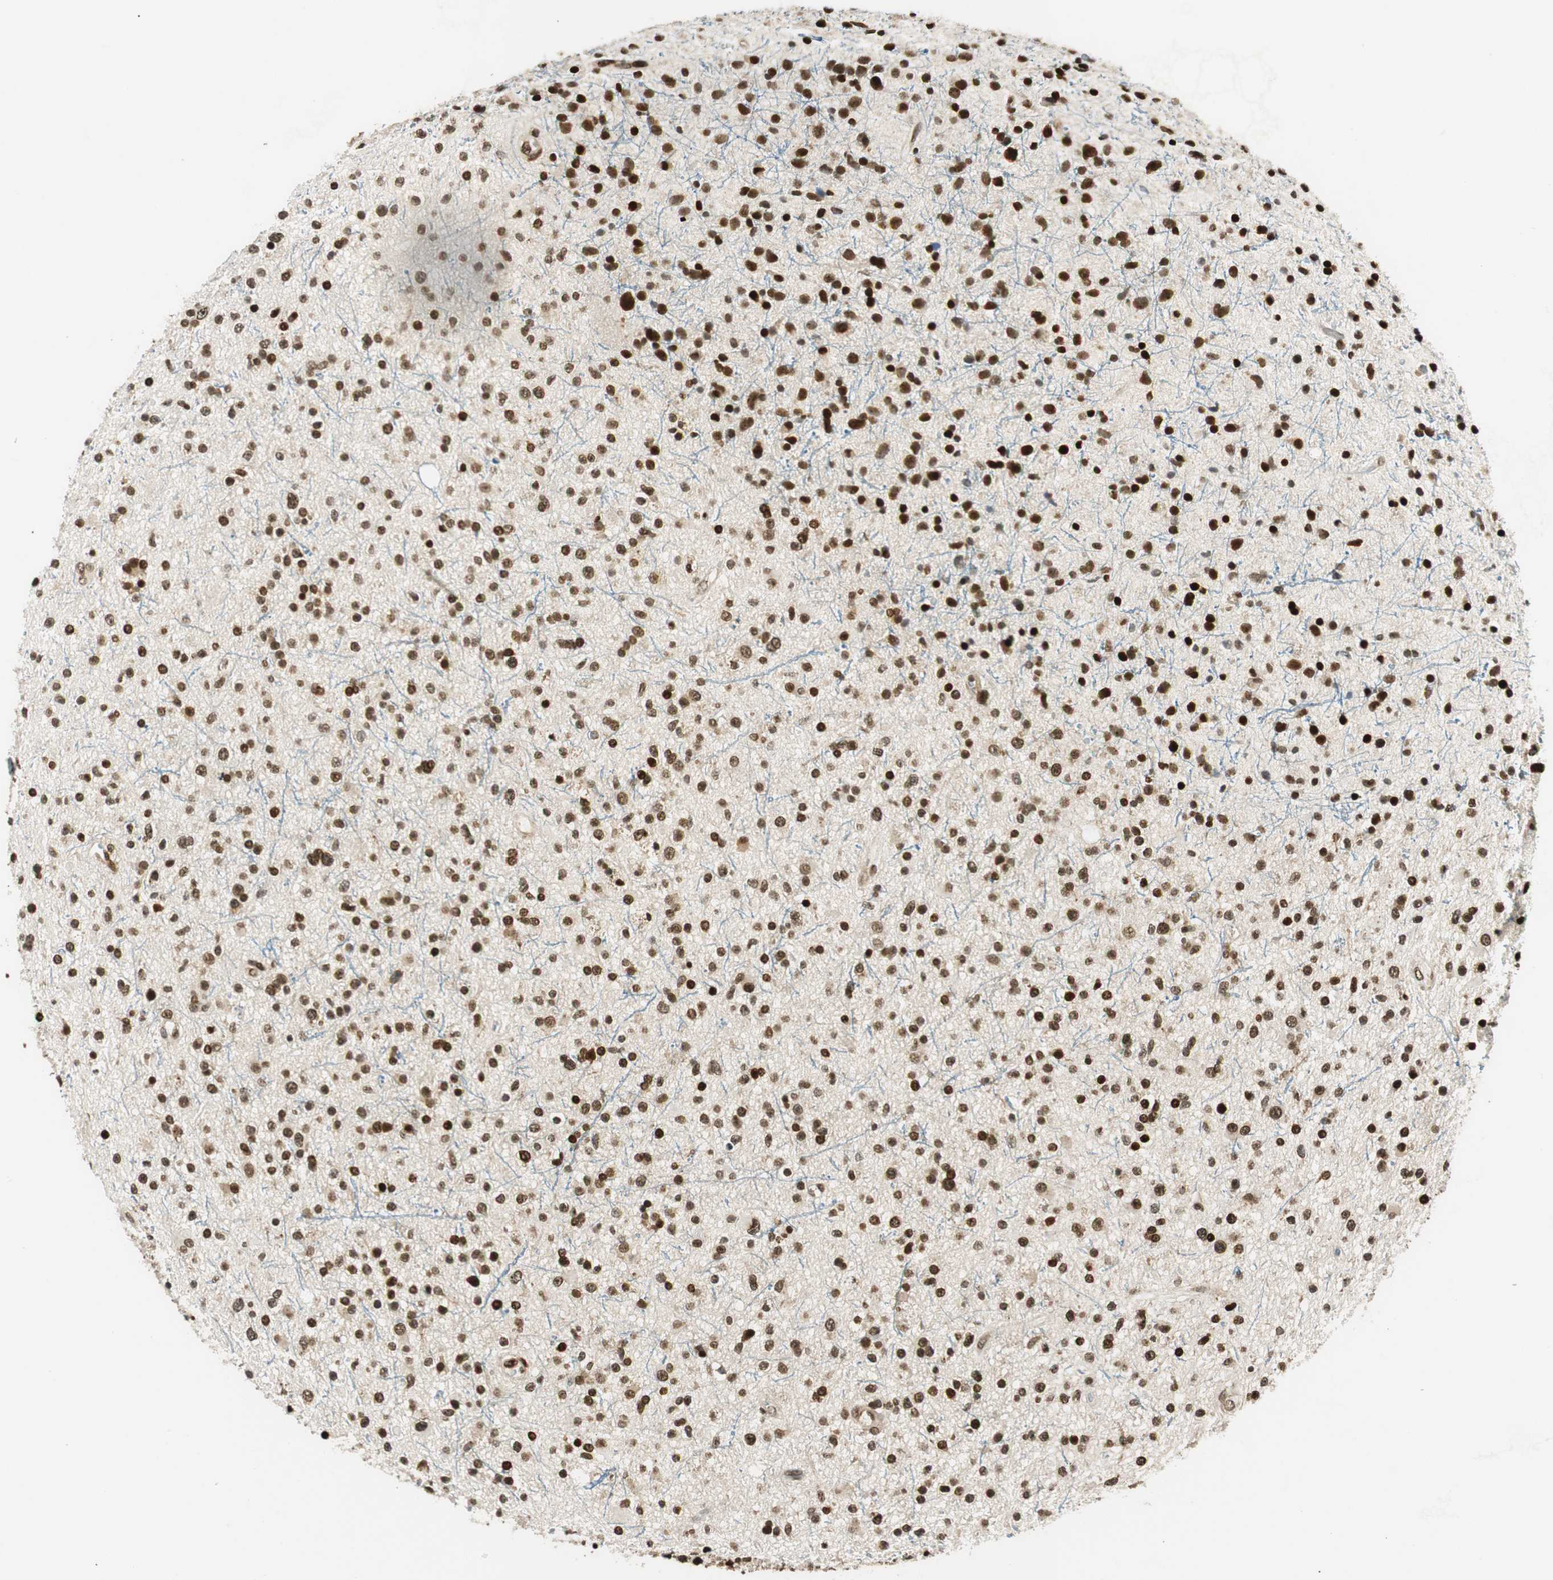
{"staining": {"intensity": "strong", "quantity": ">75%", "location": "nuclear"}, "tissue": "glioma", "cell_type": "Tumor cells", "image_type": "cancer", "snomed": [{"axis": "morphology", "description": "Glioma, malignant, High grade"}, {"axis": "topography", "description": "Brain"}], "caption": "Strong nuclear positivity for a protein is identified in approximately >75% of tumor cells of glioma using IHC.", "gene": "RING1", "patient": {"sex": "male", "age": 33}}